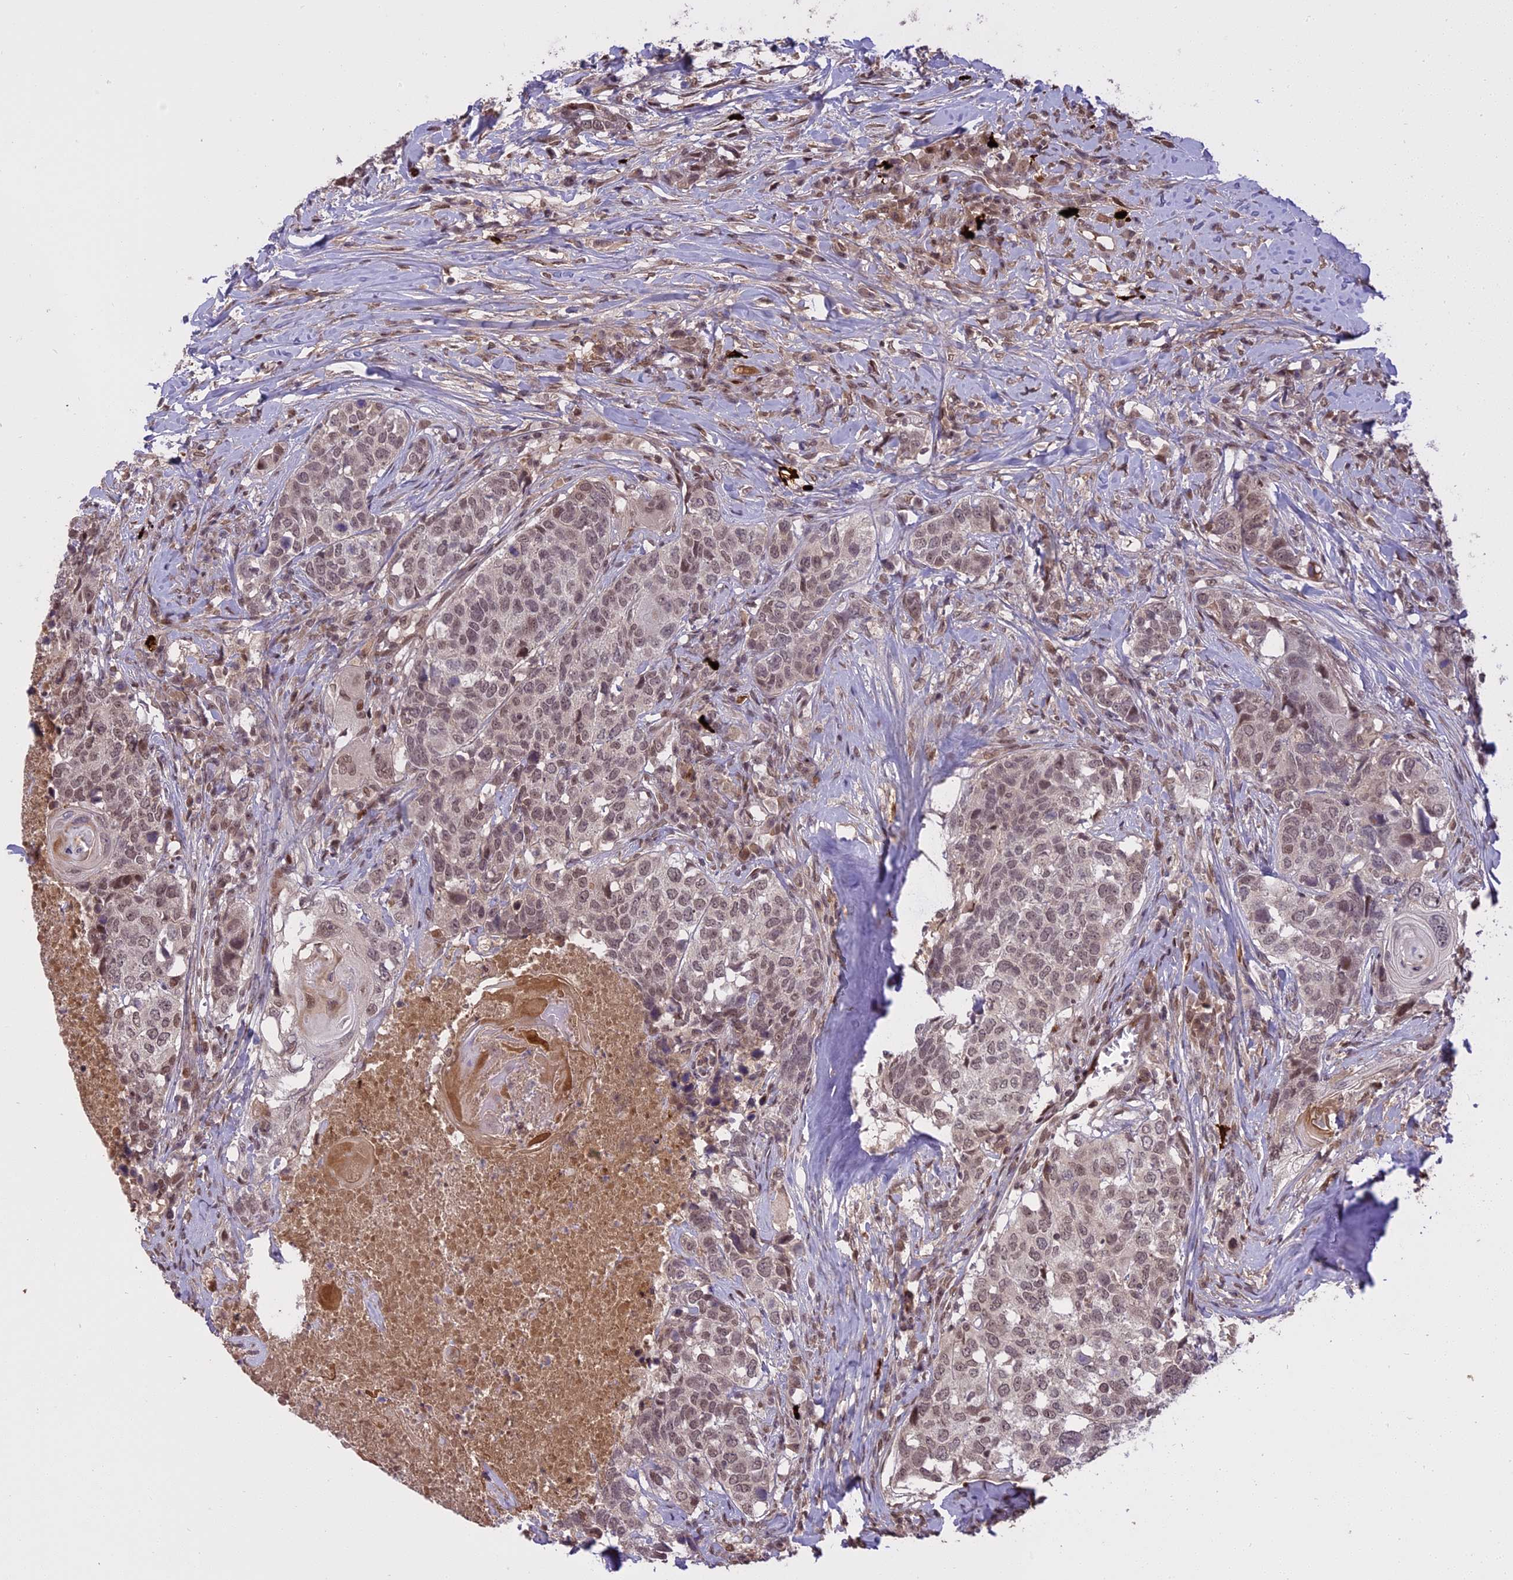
{"staining": {"intensity": "weak", "quantity": "25%-75%", "location": "nuclear"}, "tissue": "head and neck cancer", "cell_type": "Tumor cells", "image_type": "cancer", "snomed": [{"axis": "morphology", "description": "Squamous cell carcinoma, NOS"}, {"axis": "topography", "description": "Head-Neck"}], "caption": "Squamous cell carcinoma (head and neck) stained for a protein (brown) displays weak nuclear positive positivity in approximately 25%-75% of tumor cells.", "gene": "PRELID2", "patient": {"sex": "male", "age": 66}}